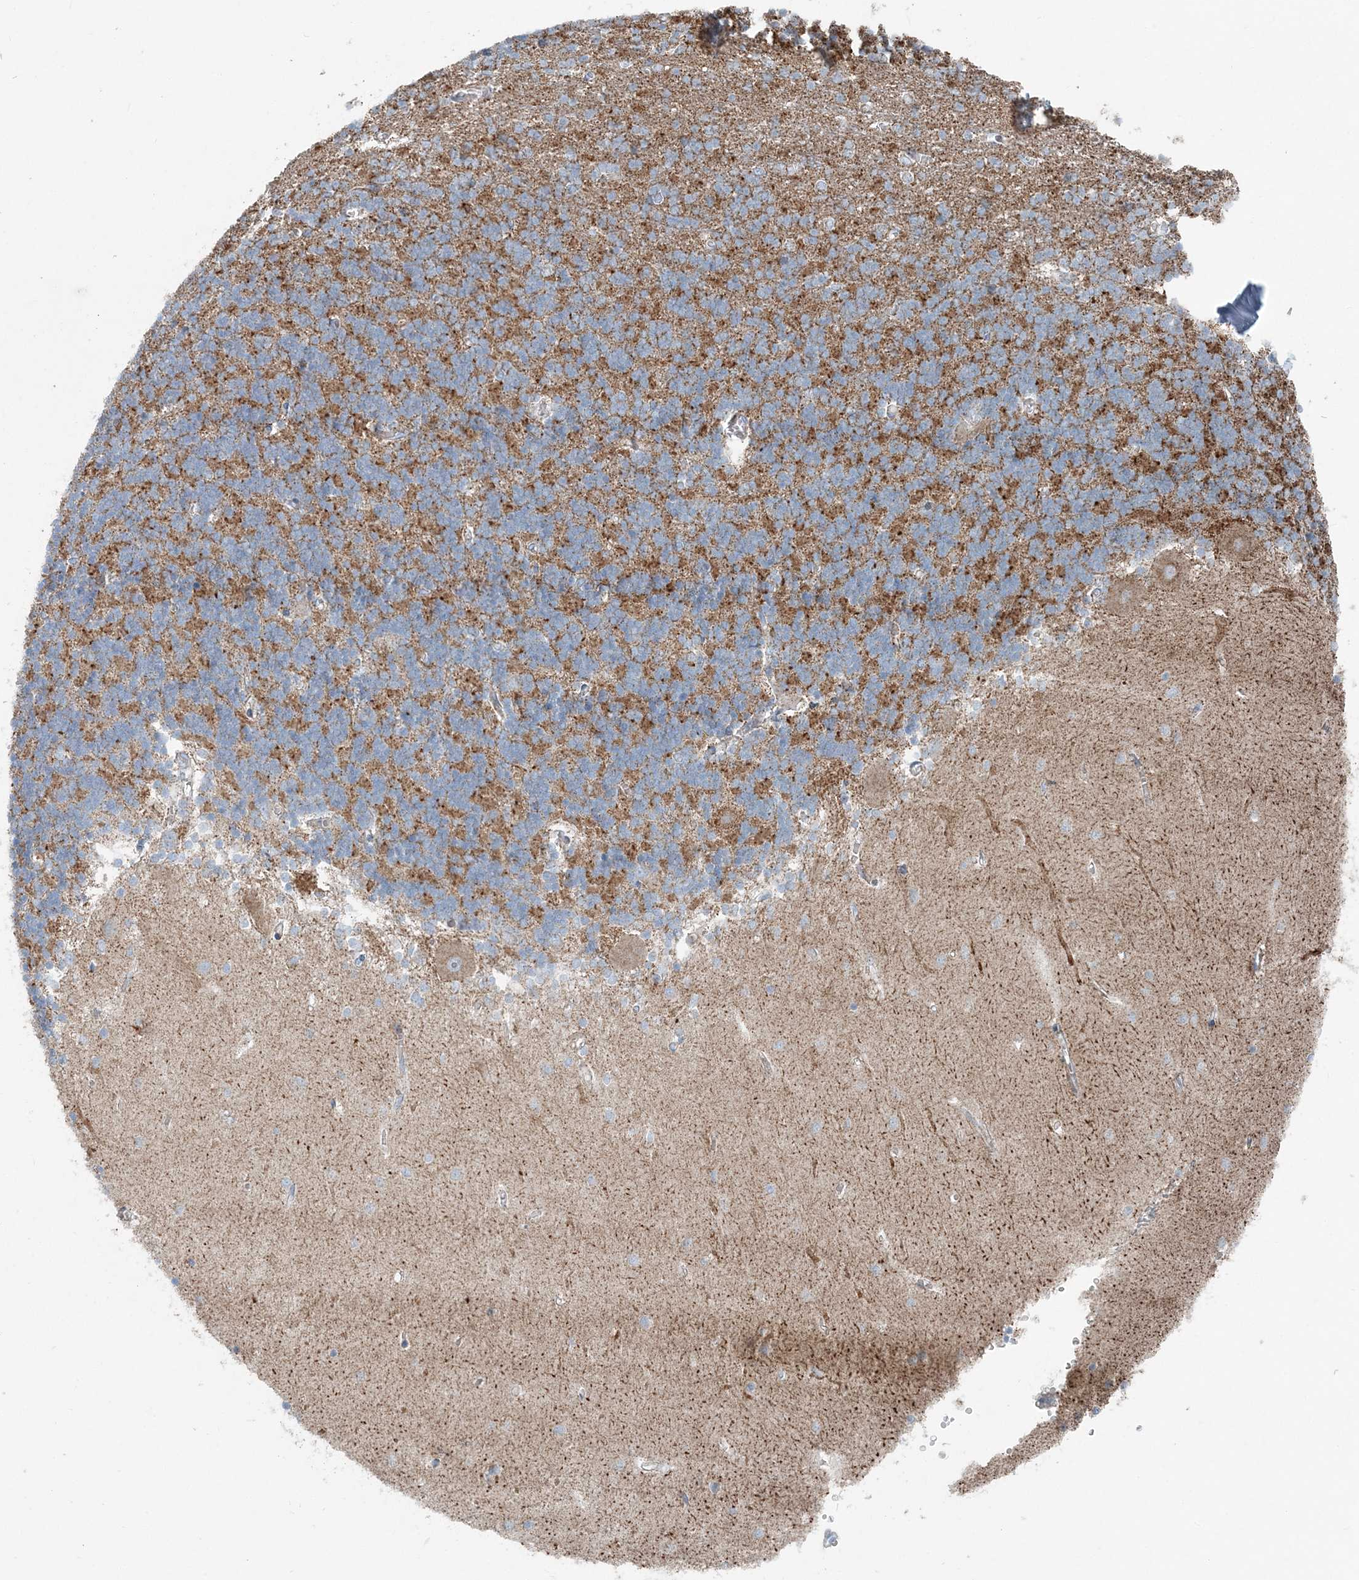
{"staining": {"intensity": "moderate", "quantity": "25%-75%", "location": "cytoplasmic/membranous"}, "tissue": "cerebellum", "cell_type": "Cells in granular layer", "image_type": "normal", "snomed": [{"axis": "morphology", "description": "Normal tissue, NOS"}, {"axis": "topography", "description": "Cerebellum"}], "caption": "About 25%-75% of cells in granular layer in normal cerebellum reveal moderate cytoplasmic/membranous protein positivity as visualized by brown immunohistochemical staining.", "gene": "INTU", "patient": {"sex": "male", "age": 37}}